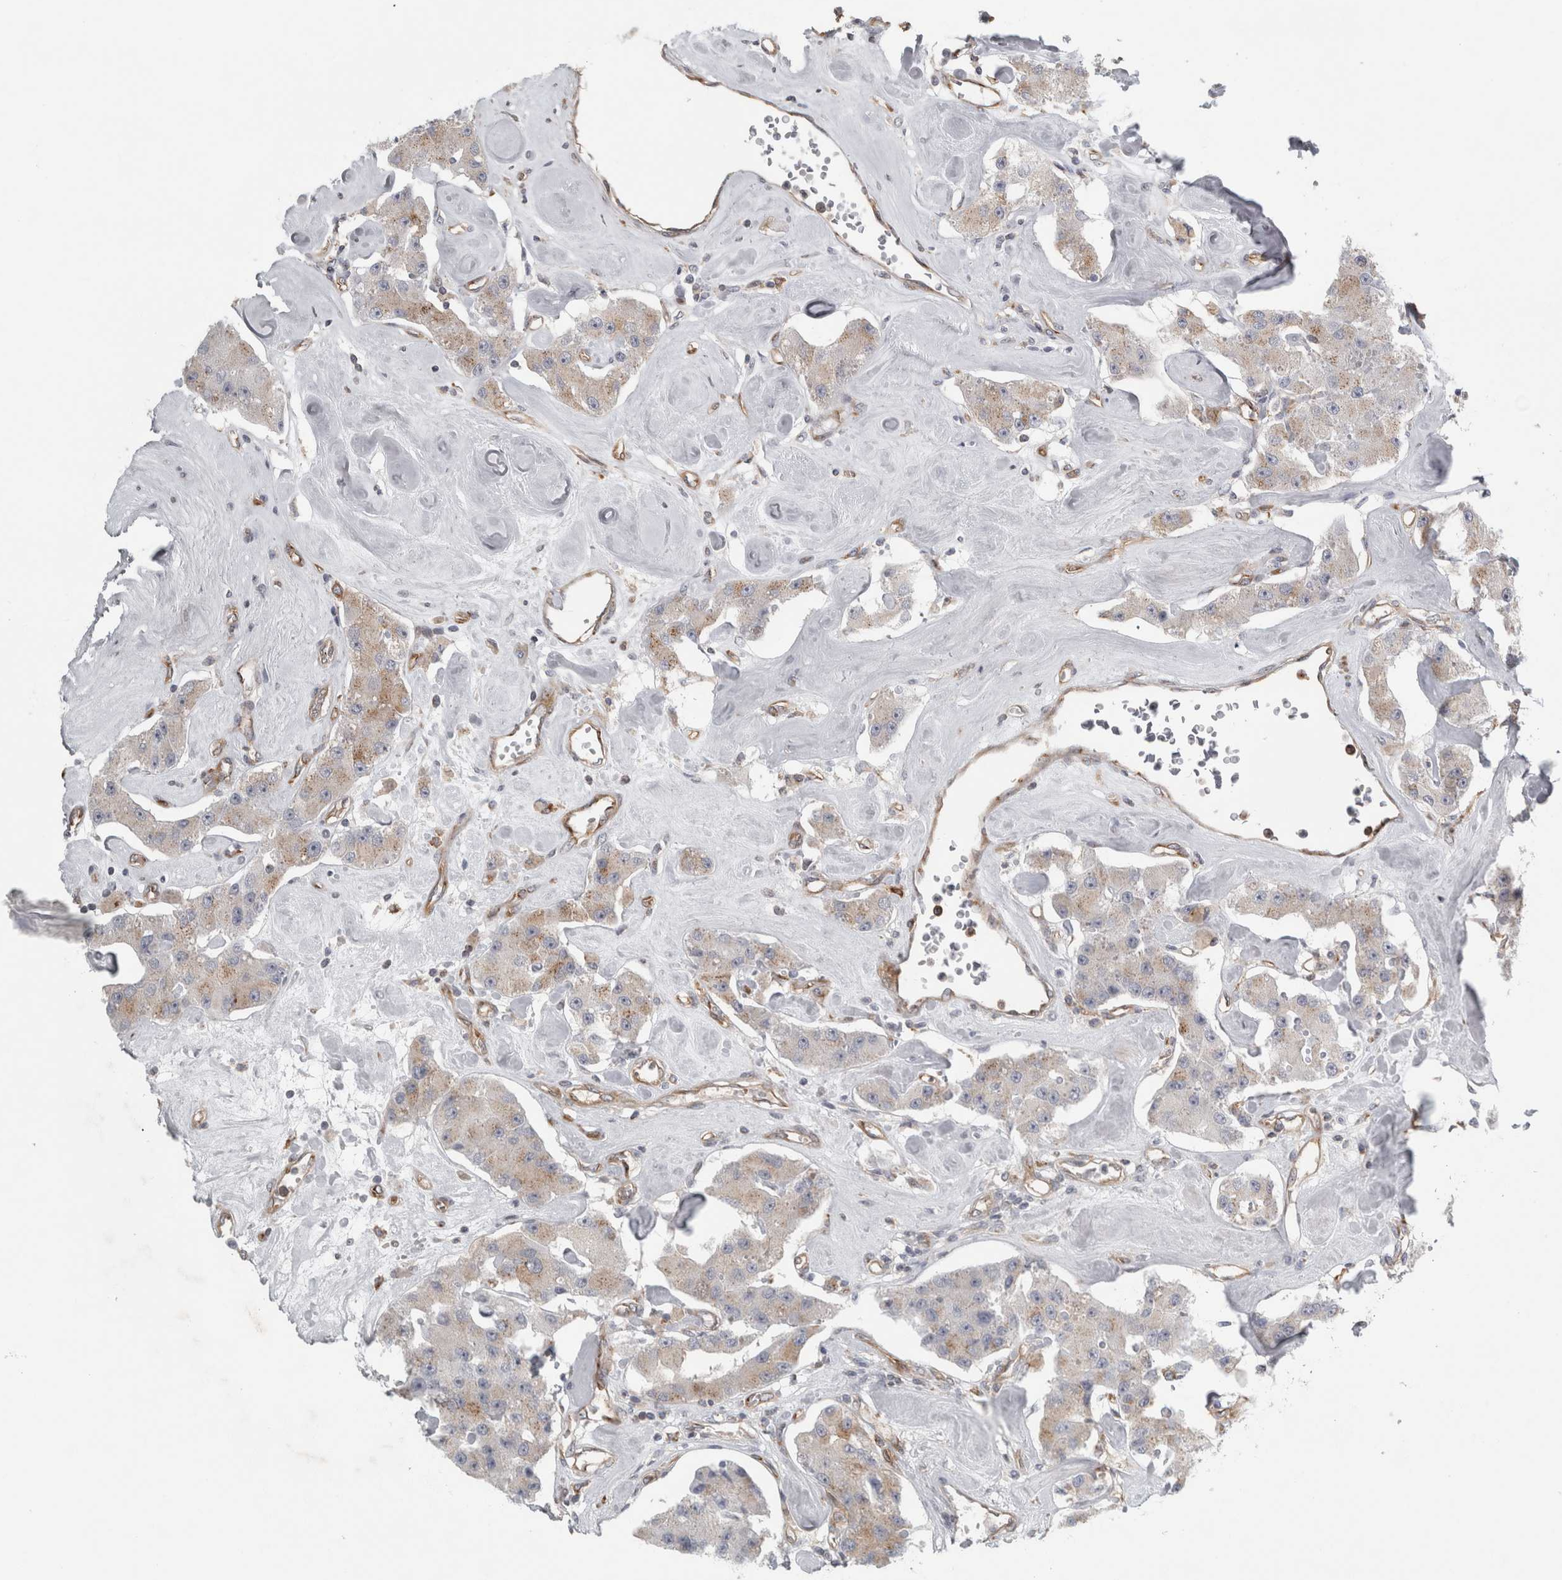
{"staining": {"intensity": "weak", "quantity": "<25%", "location": "cytoplasmic/membranous"}, "tissue": "carcinoid", "cell_type": "Tumor cells", "image_type": "cancer", "snomed": [{"axis": "morphology", "description": "Carcinoid, malignant, NOS"}, {"axis": "topography", "description": "Pancreas"}], "caption": "An IHC histopathology image of carcinoid is shown. There is no staining in tumor cells of carcinoid.", "gene": "PEX6", "patient": {"sex": "male", "age": 41}}